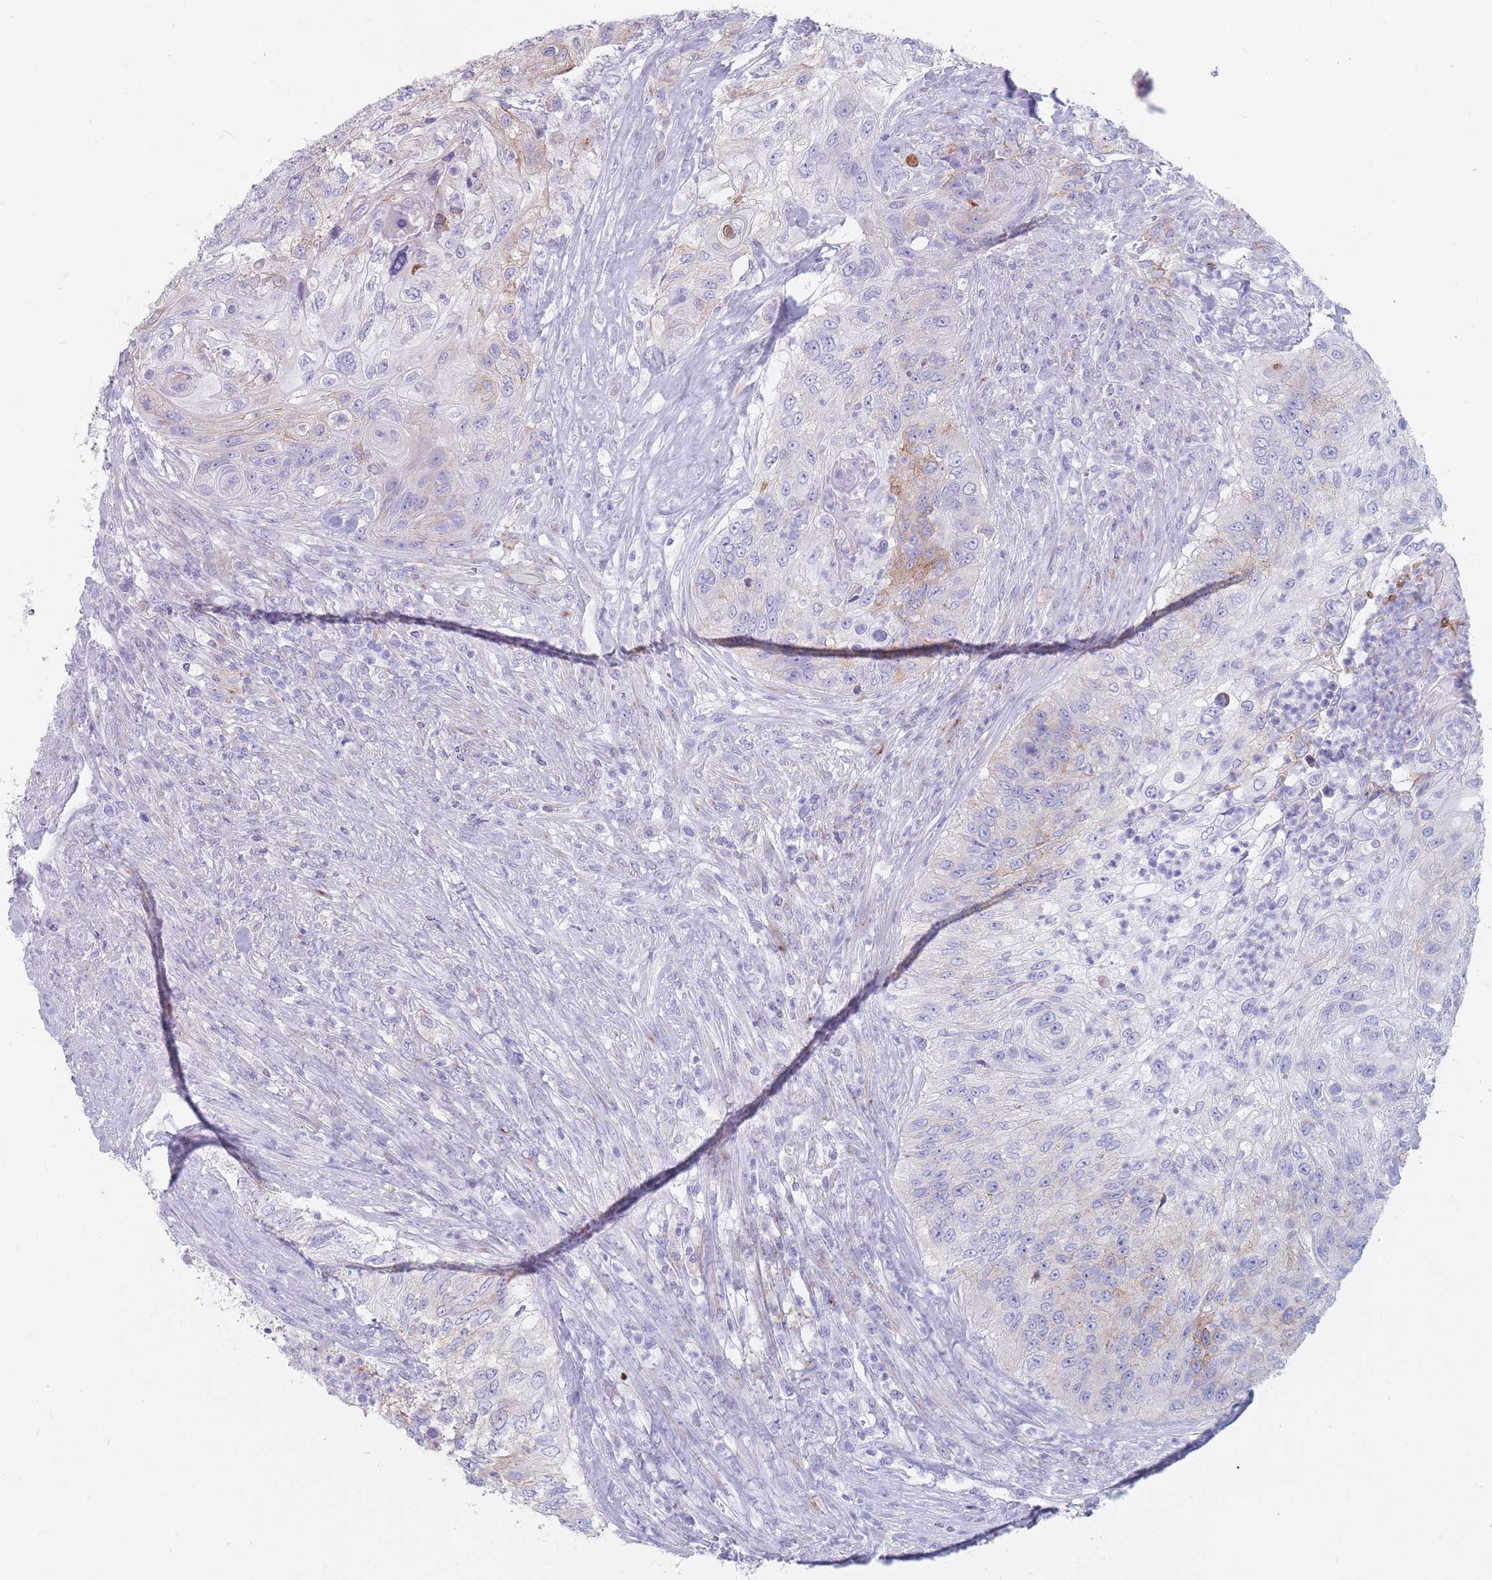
{"staining": {"intensity": "weak", "quantity": "<25%", "location": "cytoplasmic/membranous"}, "tissue": "urothelial cancer", "cell_type": "Tumor cells", "image_type": "cancer", "snomed": [{"axis": "morphology", "description": "Urothelial carcinoma, High grade"}, {"axis": "topography", "description": "Urinary bladder"}], "caption": "Tumor cells show no significant expression in high-grade urothelial carcinoma.", "gene": "ST3GAL5", "patient": {"sex": "female", "age": 60}}